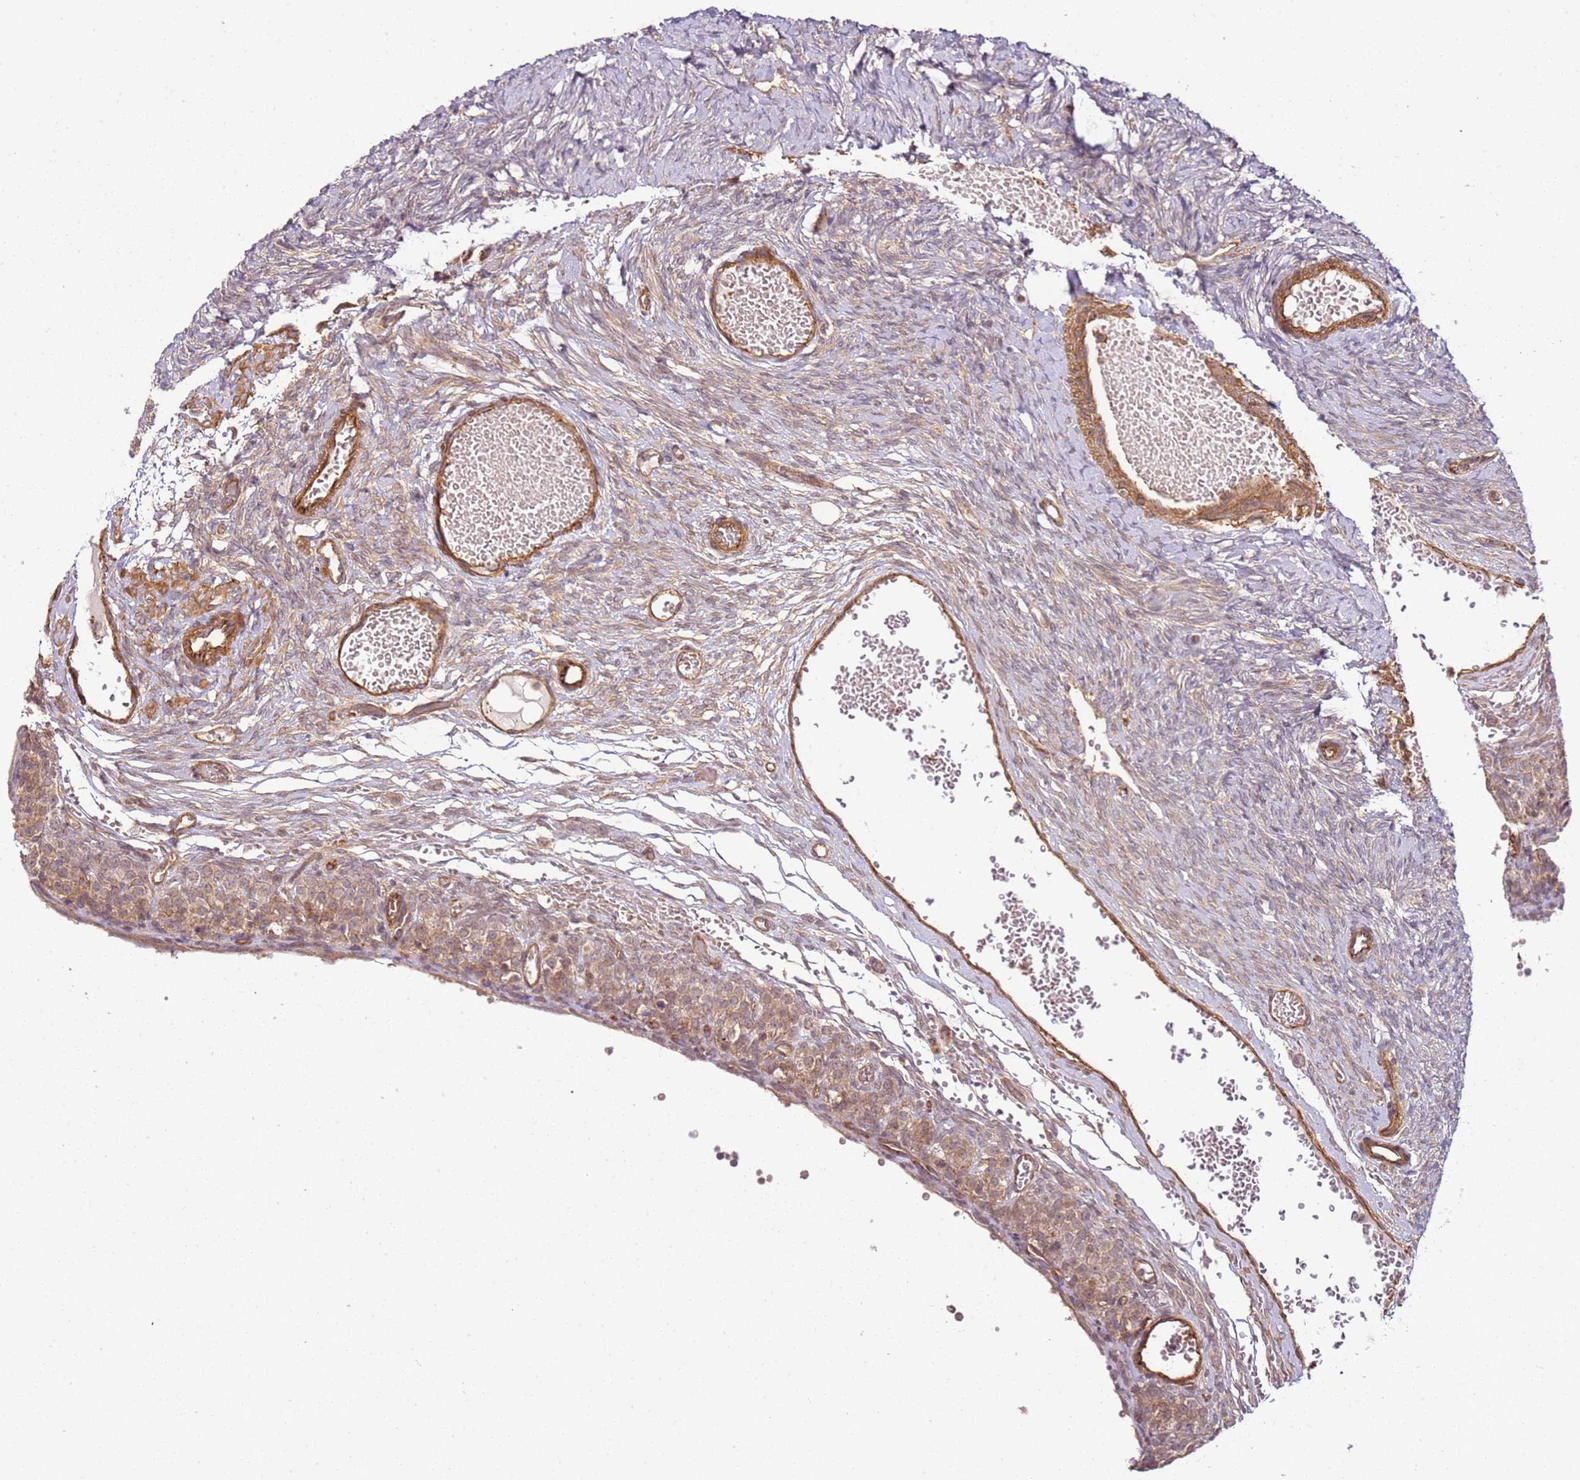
{"staining": {"intensity": "moderate", "quantity": "25%-75%", "location": "cytoplasmic/membranous"}, "tissue": "ovary", "cell_type": "Ovarian stroma cells", "image_type": "normal", "snomed": [{"axis": "morphology", "description": "Adenocarcinoma, NOS"}, {"axis": "topography", "description": "Endometrium"}], "caption": "Ovary stained with DAB immunohistochemistry (IHC) reveals medium levels of moderate cytoplasmic/membranous positivity in approximately 25%-75% of ovarian stroma cells.", "gene": "CCNYL1", "patient": {"sex": "female", "age": 32}}